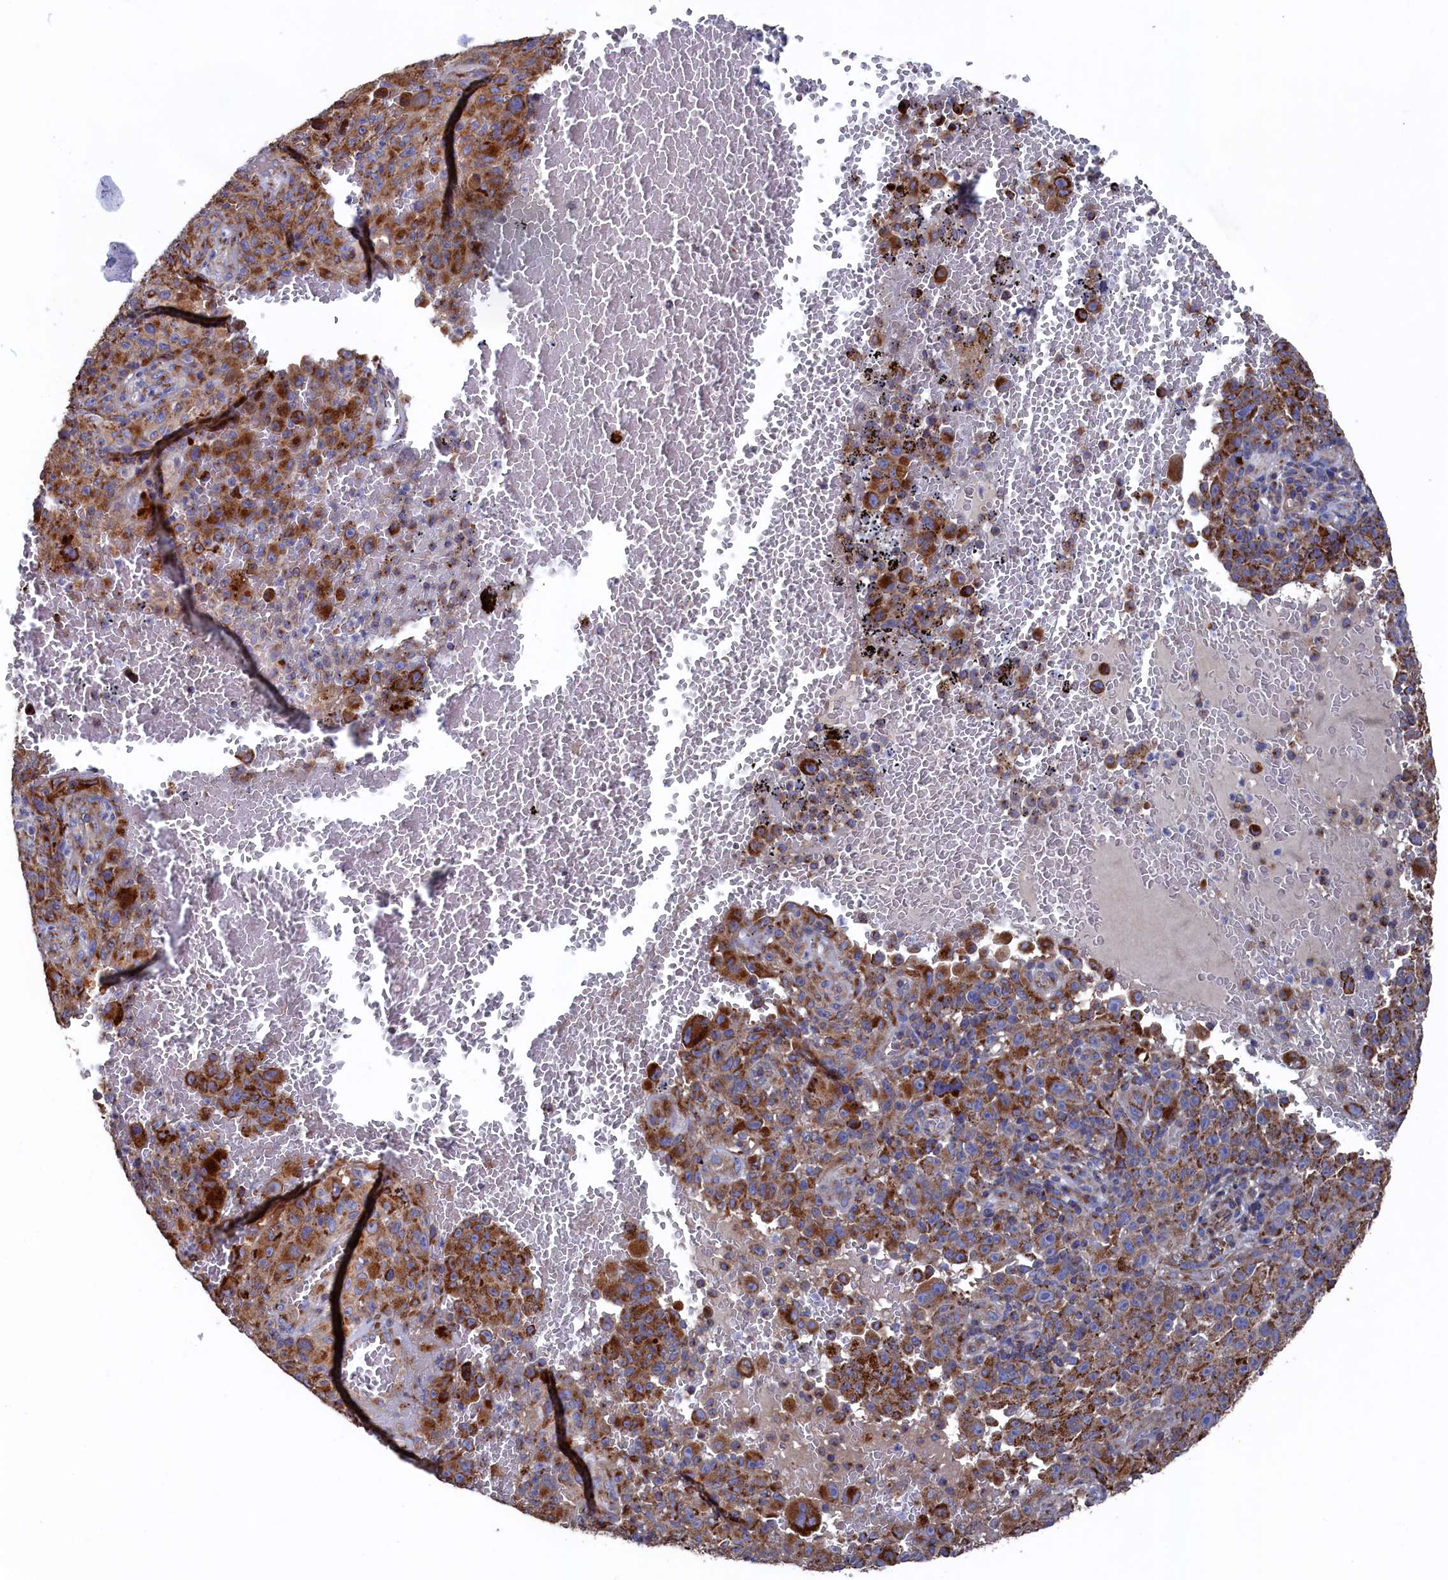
{"staining": {"intensity": "moderate", "quantity": ">75%", "location": "cytoplasmic/membranous"}, "tissue": "melanoma", "cell_type": "Tumor cells", "image_type": "cancer", "snomed": [{"axis": "morphology", "description": "Malignant melanoma, NOS"}, {"axis": "topography", "description": "Skin"}], "caption": "Melanoma stained for a protein displays moderate cytoplasmic/membranous positivity in tumor cells. (IHC, brightfield microscopy, high magnification).", "gene": "PRRC1", "patient": {"sex": "female", "age": 82}}